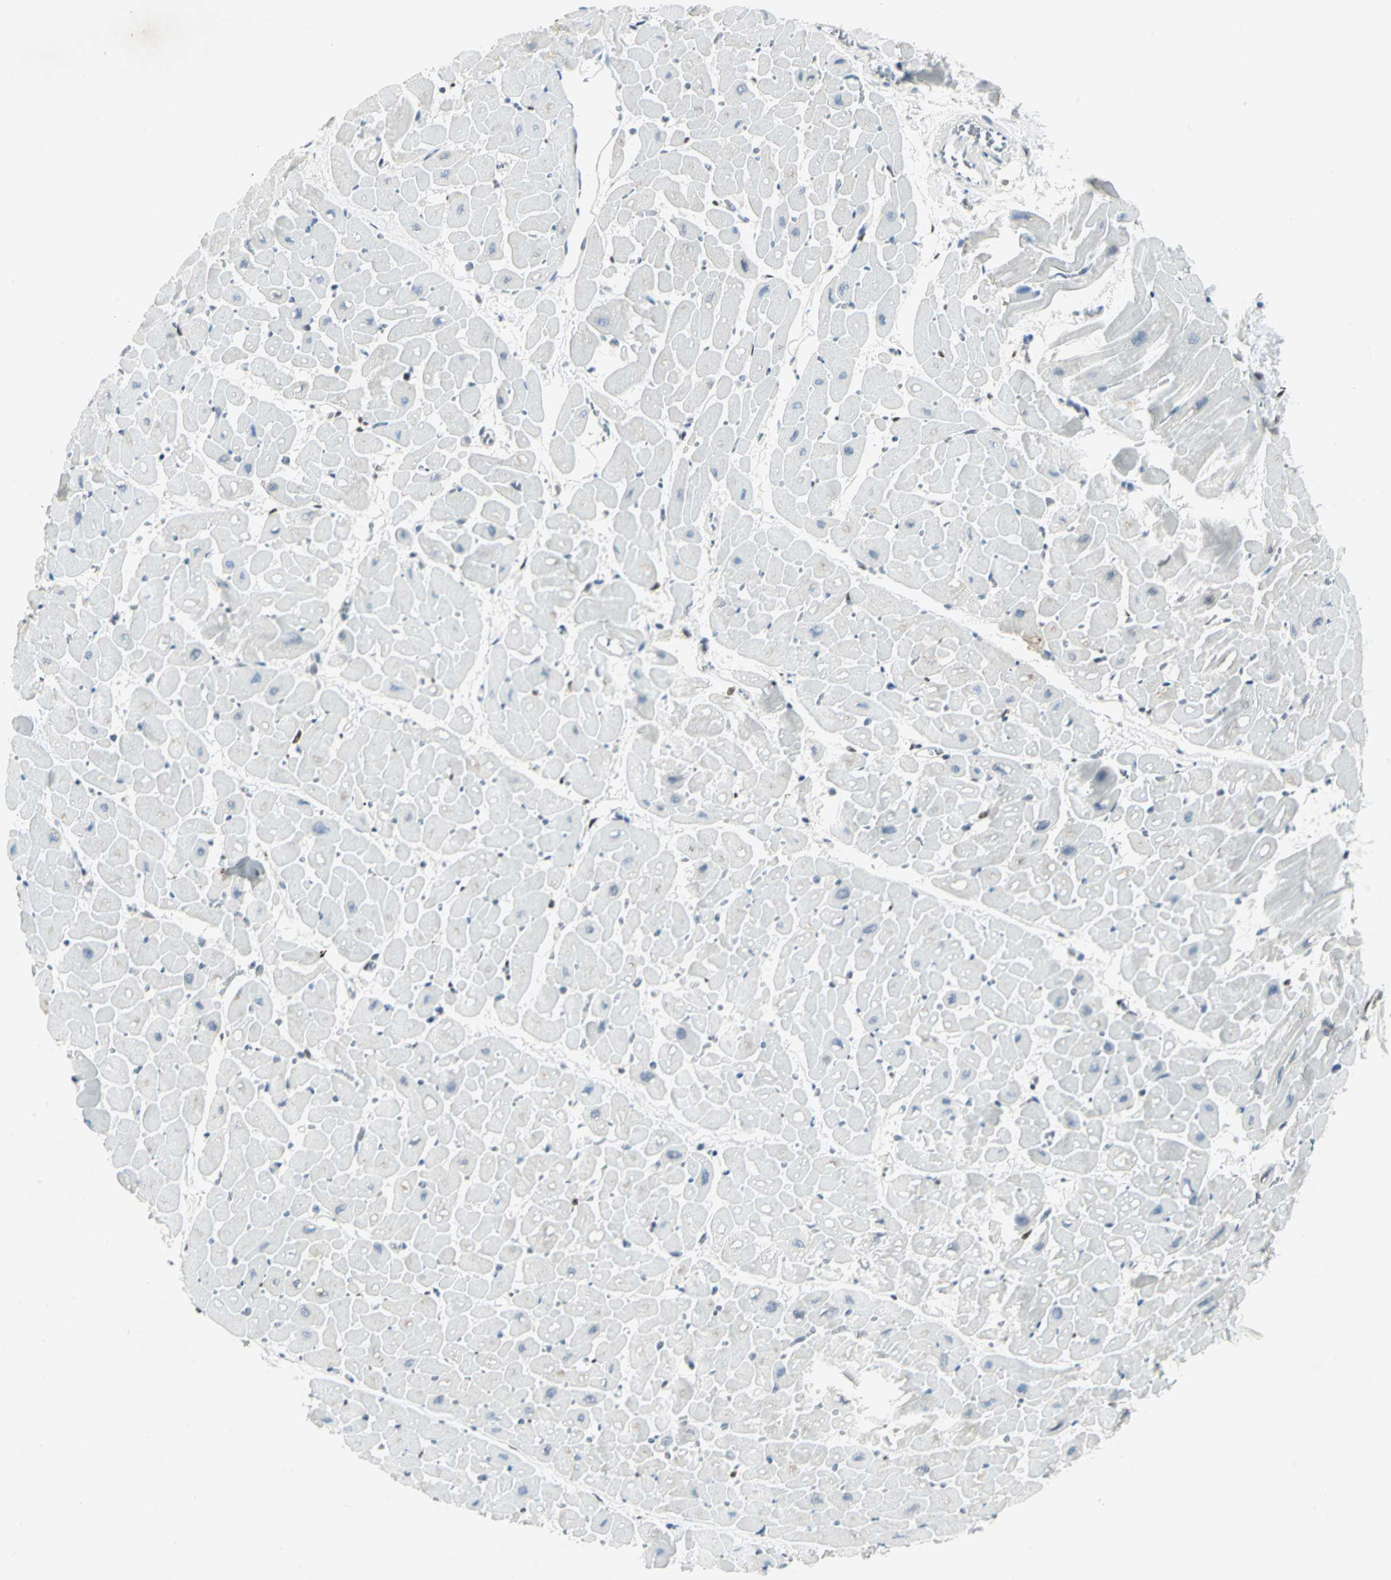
{"staining": {"intensity": "negative", "quantity": "none", "location": "none"}, "tissue": "heart muscle", "cell_type": "Cardiomyocytes", "image_type": "normal", "snomed": [{"axis": "morphology", "description": "Normal tissue, NOS"}, {"axis": "topography", "description": "Heart"}], "caption": "Cardiomyocytes are negative for protein expression in unremarkable human heart muscle. Brightfield microscopy of immunohistochemistry (IHC) stained with DAB (3,3'-diaminobenzidine) (brown) and hematoxylin (blue), captured at high magnification.", "gene": "MEIS2", "patient": {"sex": "male", "age": 45}}